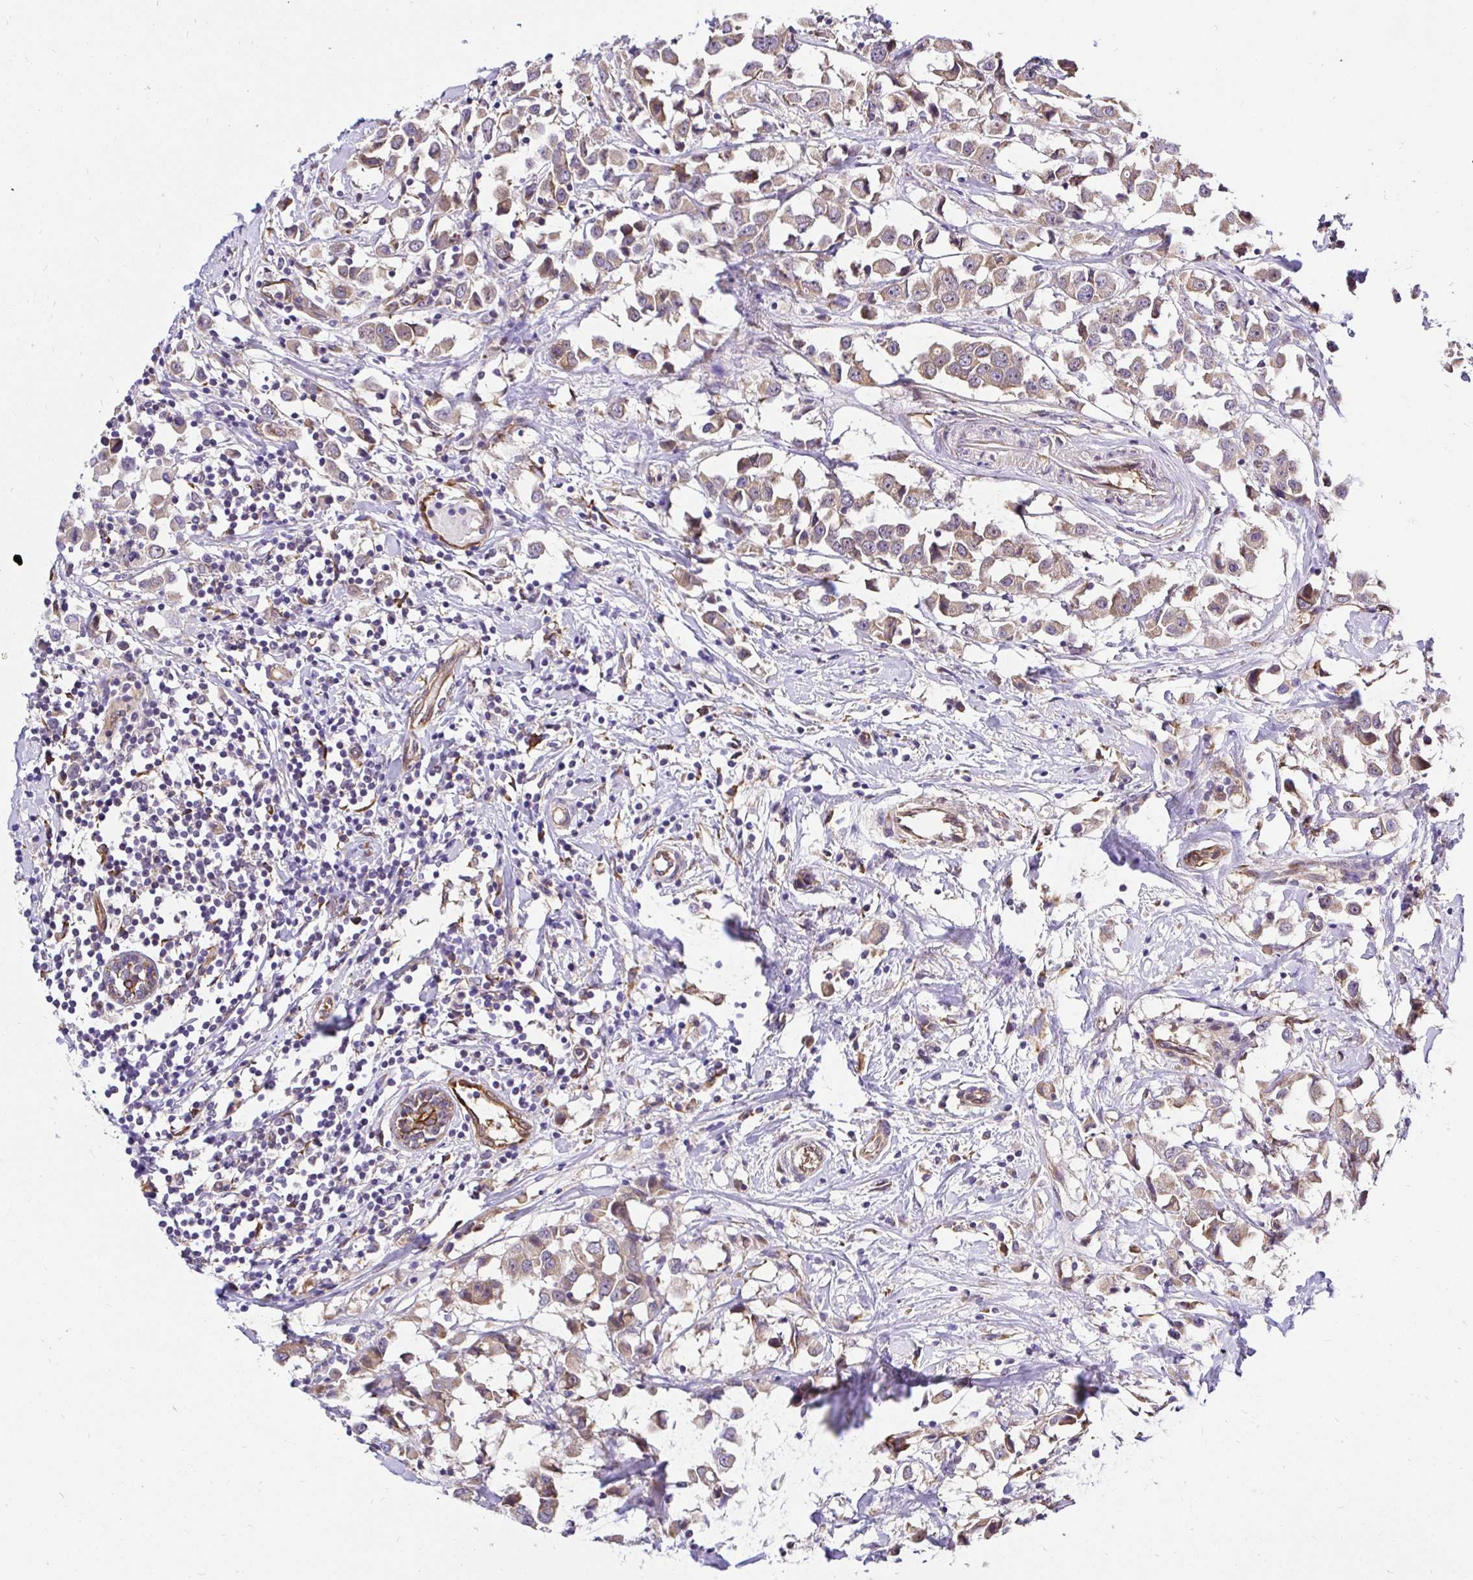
{"staining": {"intensity": "weak", "quantity": ">75%", "location": "cytoplasmic/membranous"}, "tissue": "breast cancer", "cell_type": "Tumor cells", "image_type": "cancer", "snomed": [{"axis": "morphology", "description": "Duct carcinoma"}, {"axis": "topography", "description": "Breast"}], "caption": "Human breast infiltrating ductal carcinoma stained with a brown dye demonstrates weak cytoplasmic/membranous positive staining in about >75% of tumor cells.", "gene": "CCDC122", "patient": {"sex": "female", "age": 61}}